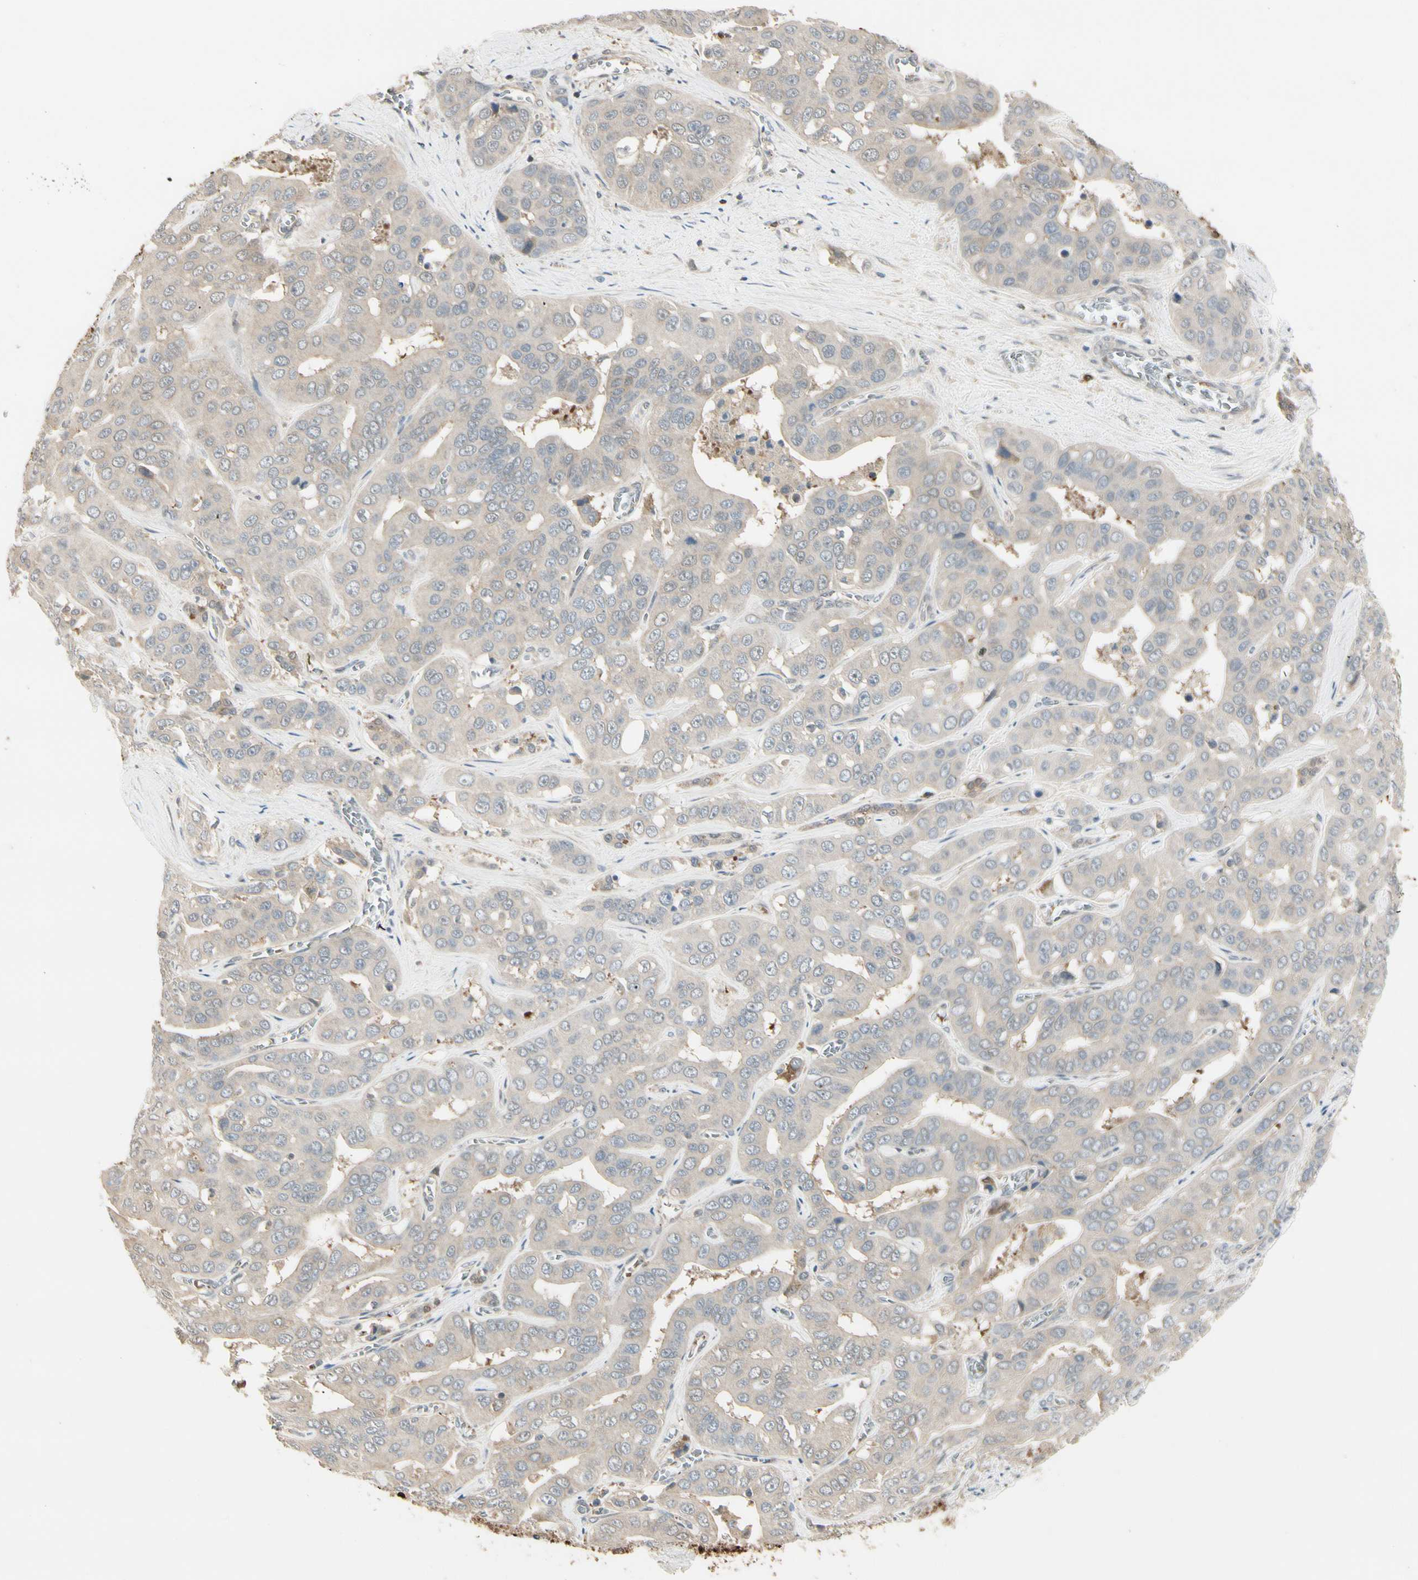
{"staining": {"intensity": "weak", "quantity": "25%-75%", "location": "cytoplasmic/membranous"}, "tissue": "liver cancer", "cell_type": "Tumor cells", "image_type": "cancer", "snomed": [{"axis": "morphology", "description": "Cholangiocarcinoma"}, {"axis": "topography", "description": "Liver"}], "caption": "This is an image of IHC staining of cholangiocarcinoma (liver), which shows weak positivity in the cytoplasmic/membranous of tumor cells.", "gene": "EVC", "patient": {"sex": "female", "age": 52}}